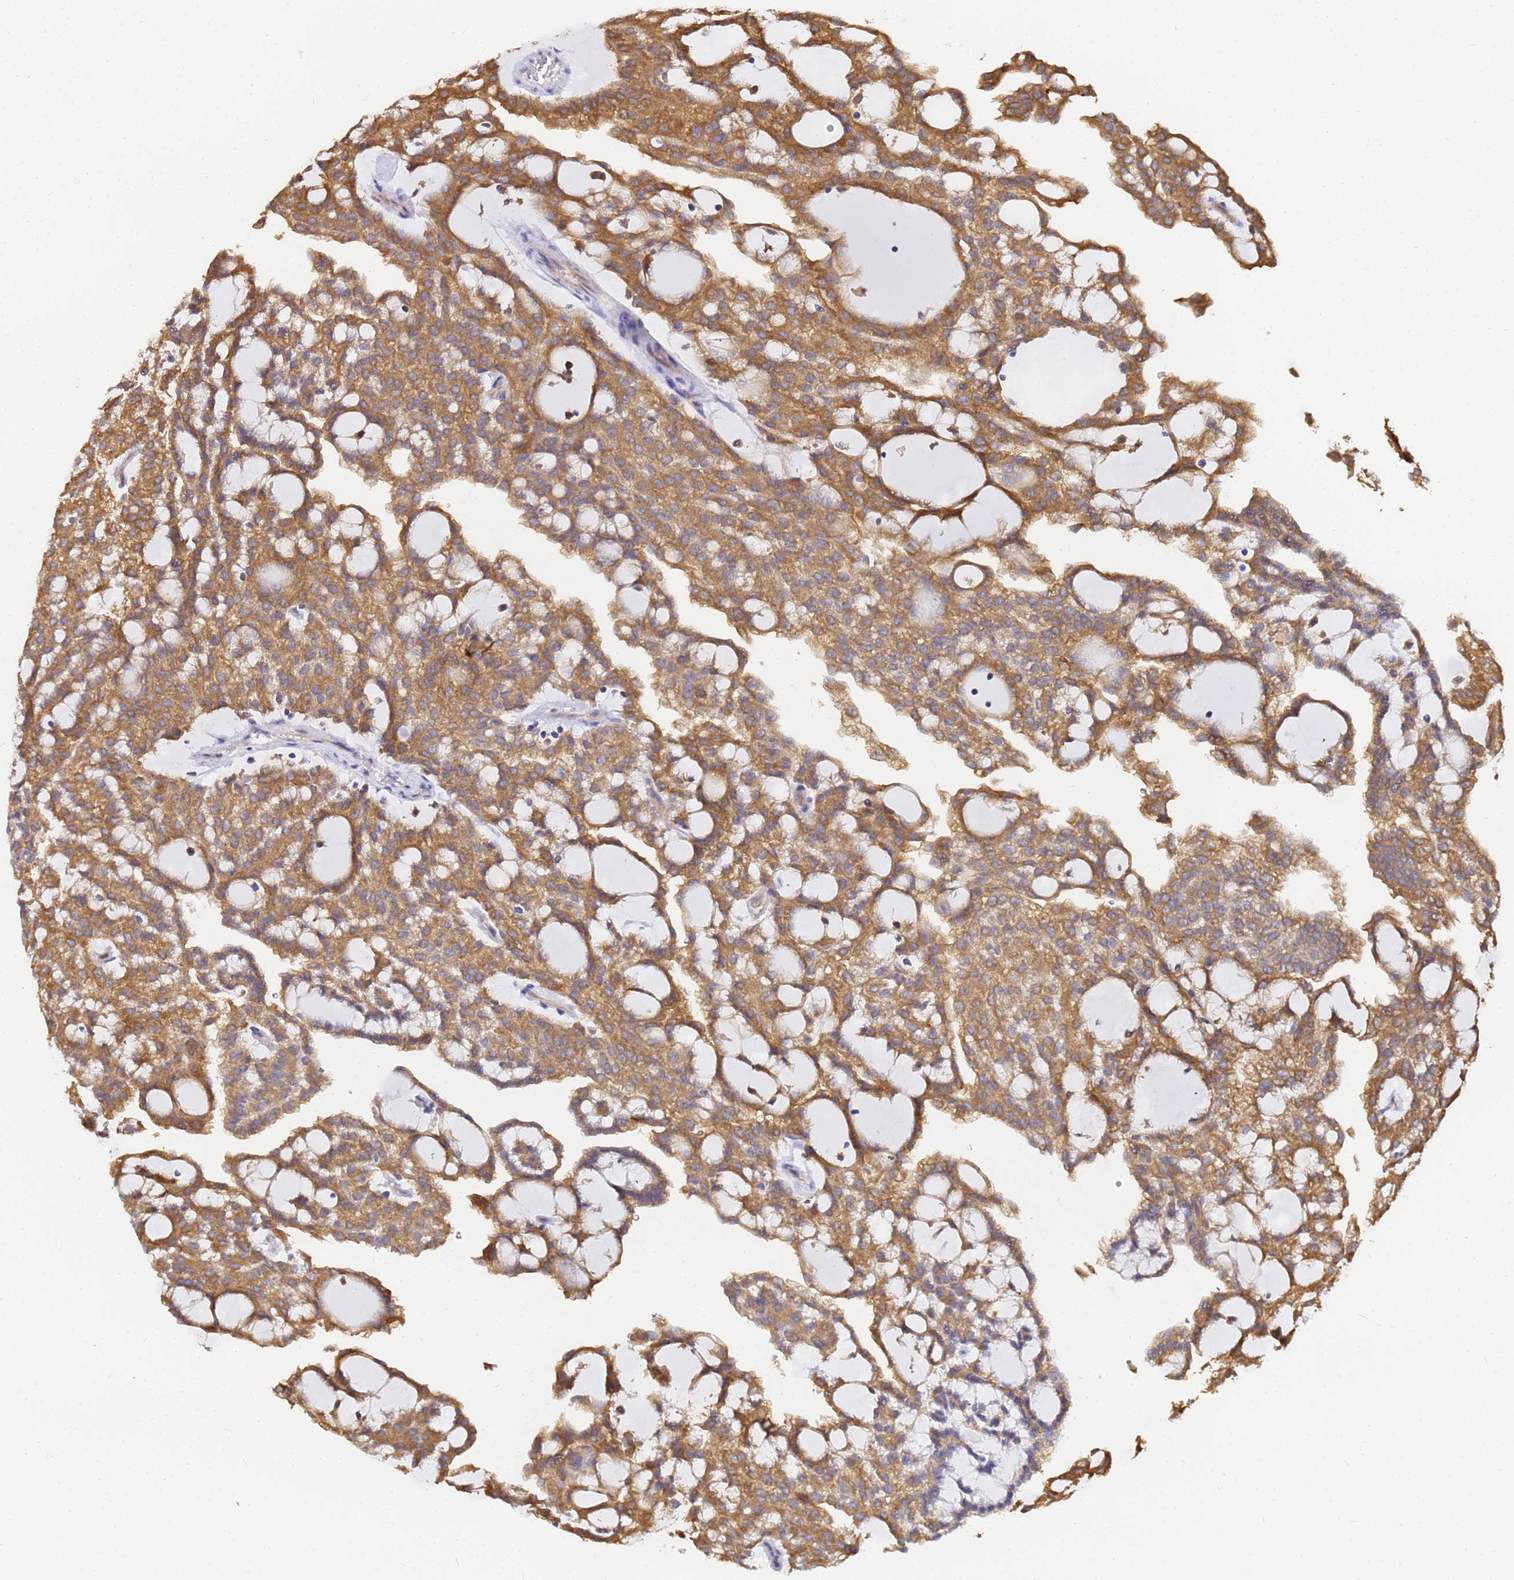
{"staining": {"intensity": "moderate", "quantity": ">75%", "location": "cytoplasmic/membranous"}, "tissue": "renal cancer", "cell_type": "Tumor cells", "image_type": "cancer", "snomed": [{"axis": "morphology", "description": "Adenocarcinoma, NOS"}, {"axis": "topography", "description": "Kidney"}], "caption": "Immunohistochemistry of human renal cancer displays medium levels of moderate cytoplasmic/membranous staining in about >75% of tumor cells.", "gene": "NME1-NME2", "patient": {"sex": "male", "age": 63}}